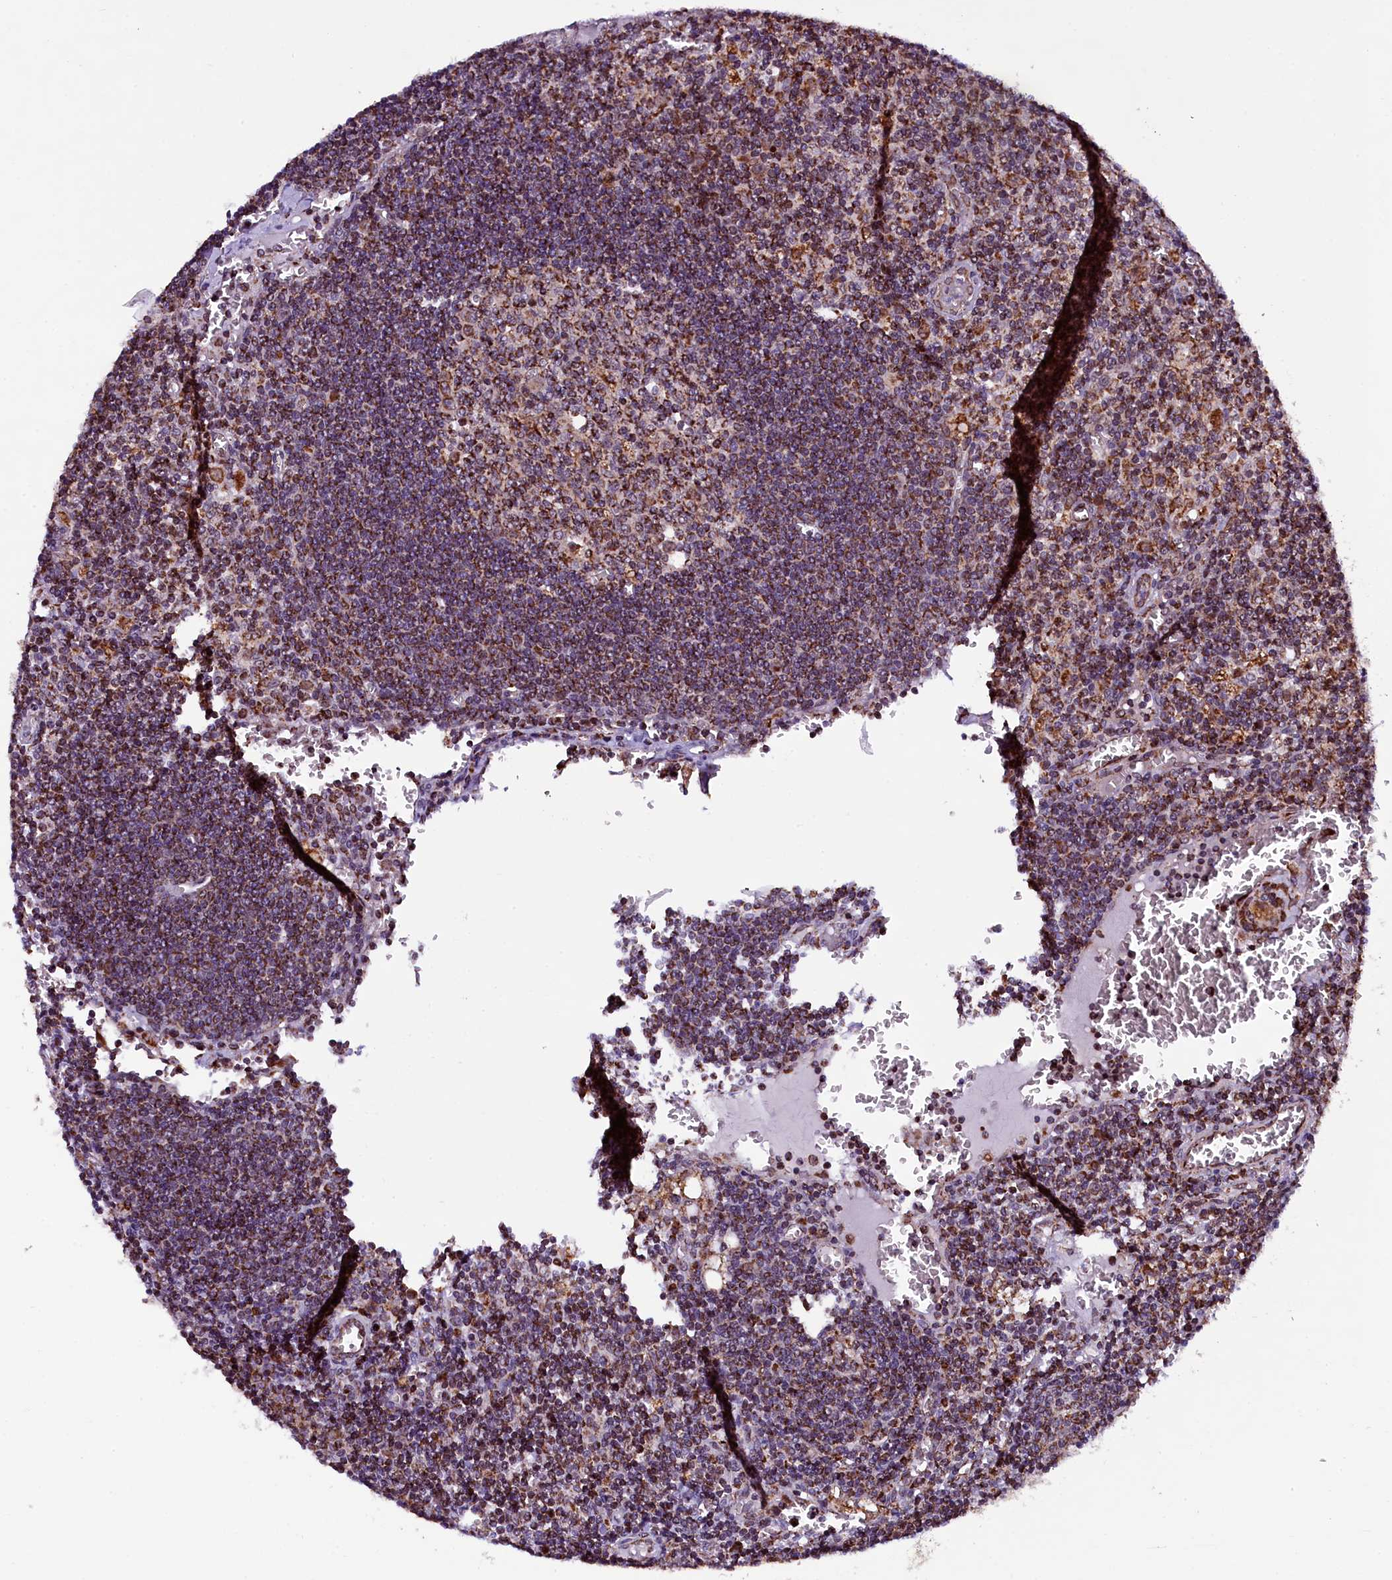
{"staining": {"intensity": "strong", "quantity": ">75%", "location": "cytoplasmic/membranous"}, "tissue": "lymph node", "cell_type": "Germinal center cells", "image_type": "normal", "snomed": [{"axis": "morphology", "description": "Normal tissue, NOS"}, {"axis": "topography", "description": "Lymph node"}], "caption": "Immunohistochemical staining of normal human lymph node exhibits strong cytoplasmic/membranous protein expression in approximately >75% of germinal center cells. Using DAB (3,3'-diaminobenzidine) (brown) and hematoxylin (blue) stains, captured at high magnification using brightfield microscopy.", "gene": "KLC2", "patient": {"sex": "female", "age": 73}}